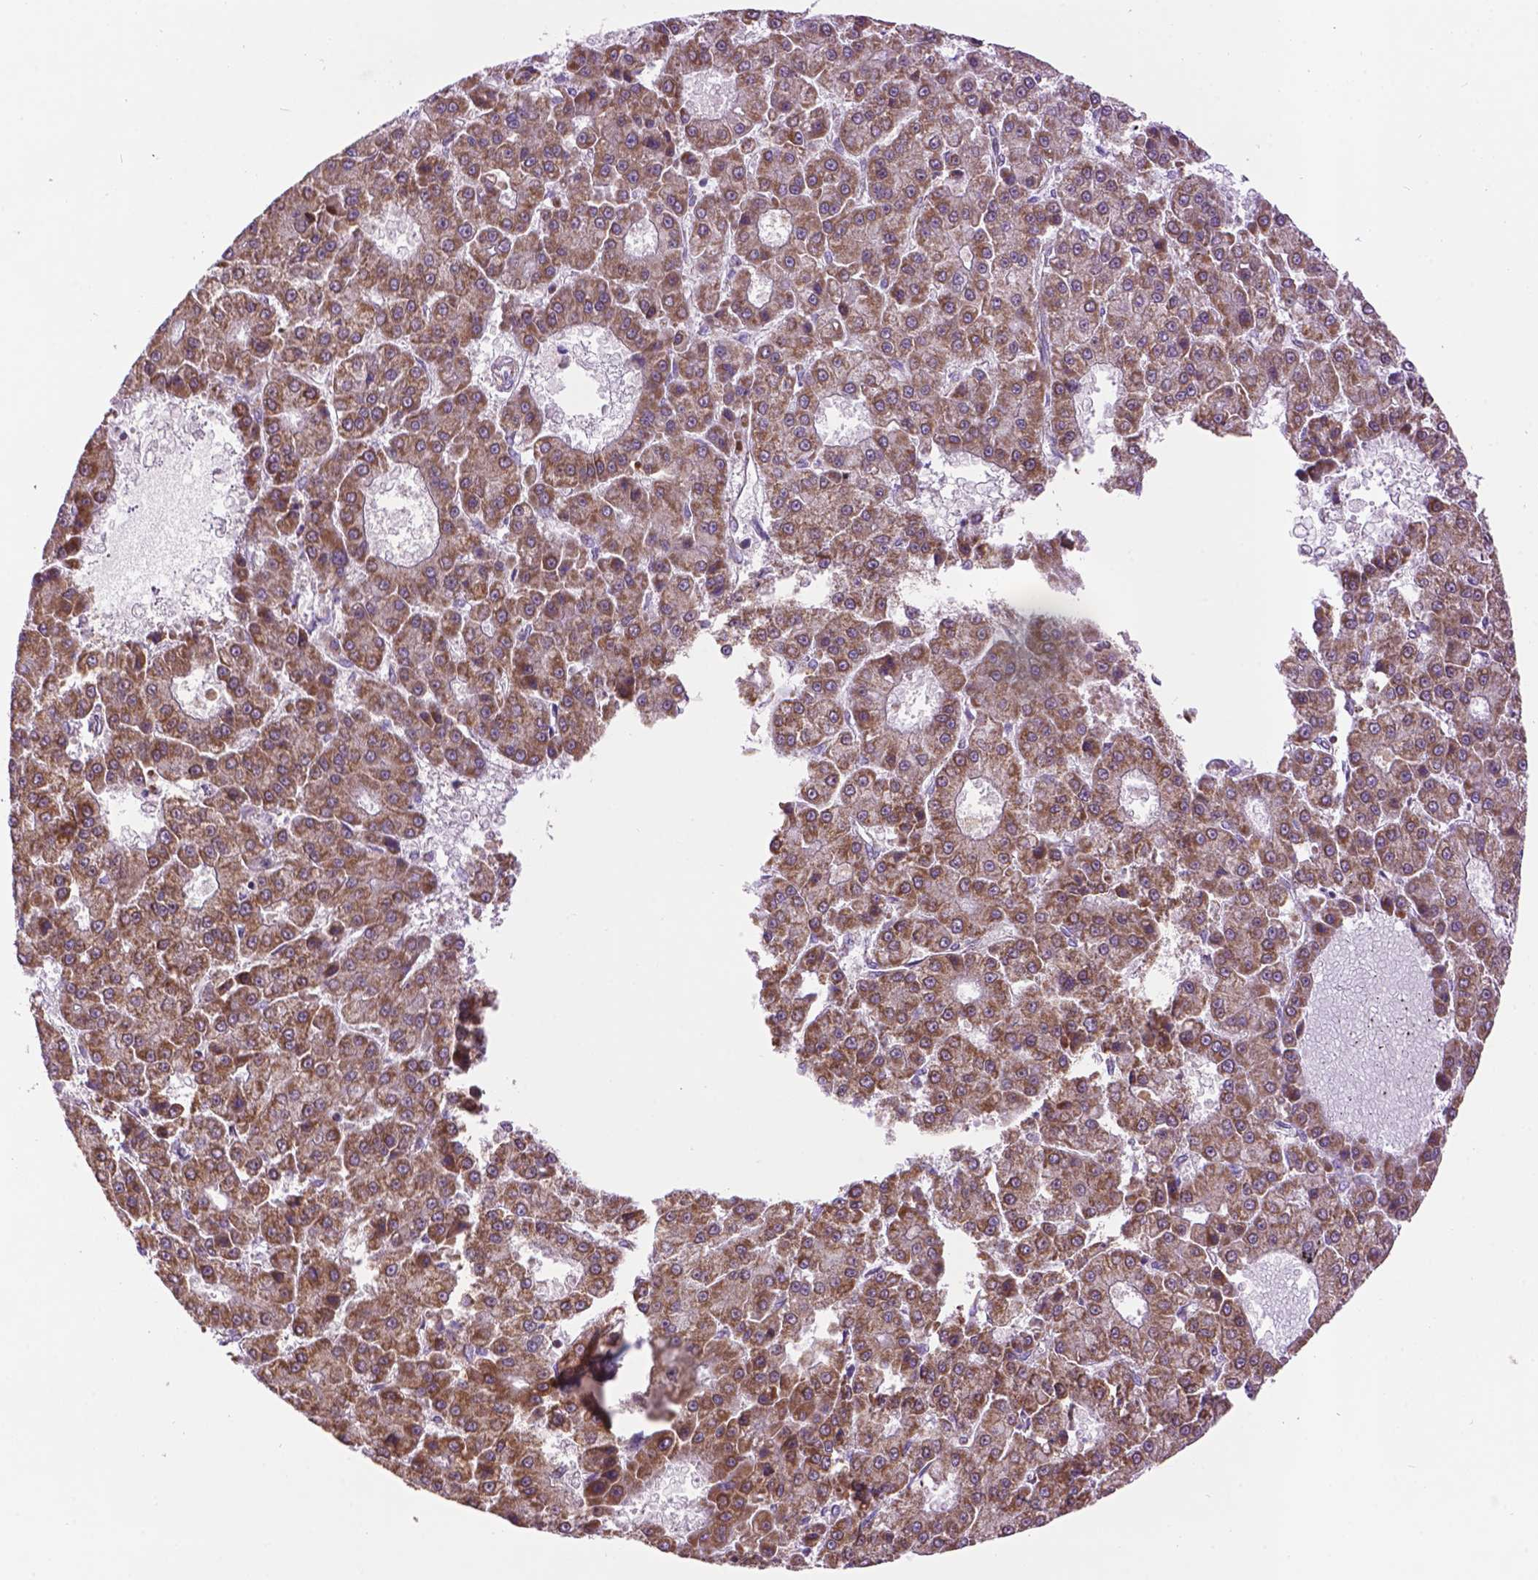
{"staining": {"intensity": "moderate", "quantity": ">75%", "location": "cytoplasmic/membranous"}, "tissue": "liver cancer", "cell_type": "Tumor cells", "image_type": "cancer", "snomed": [{"axis": "morphology", "description": "Carcinoma, Hepatocellular, NOS"}, {"axis": "topography", "description": "Liver"}], "caption": "Immunohistochemistry of hepatocellular carcinoma (liver) displays medium levels of moderate cytoplasmic/membranous staining in approximately >75% of tumor cells.", "gene": "PYCR3", "patient": {"sex": "male", "age": 70}}